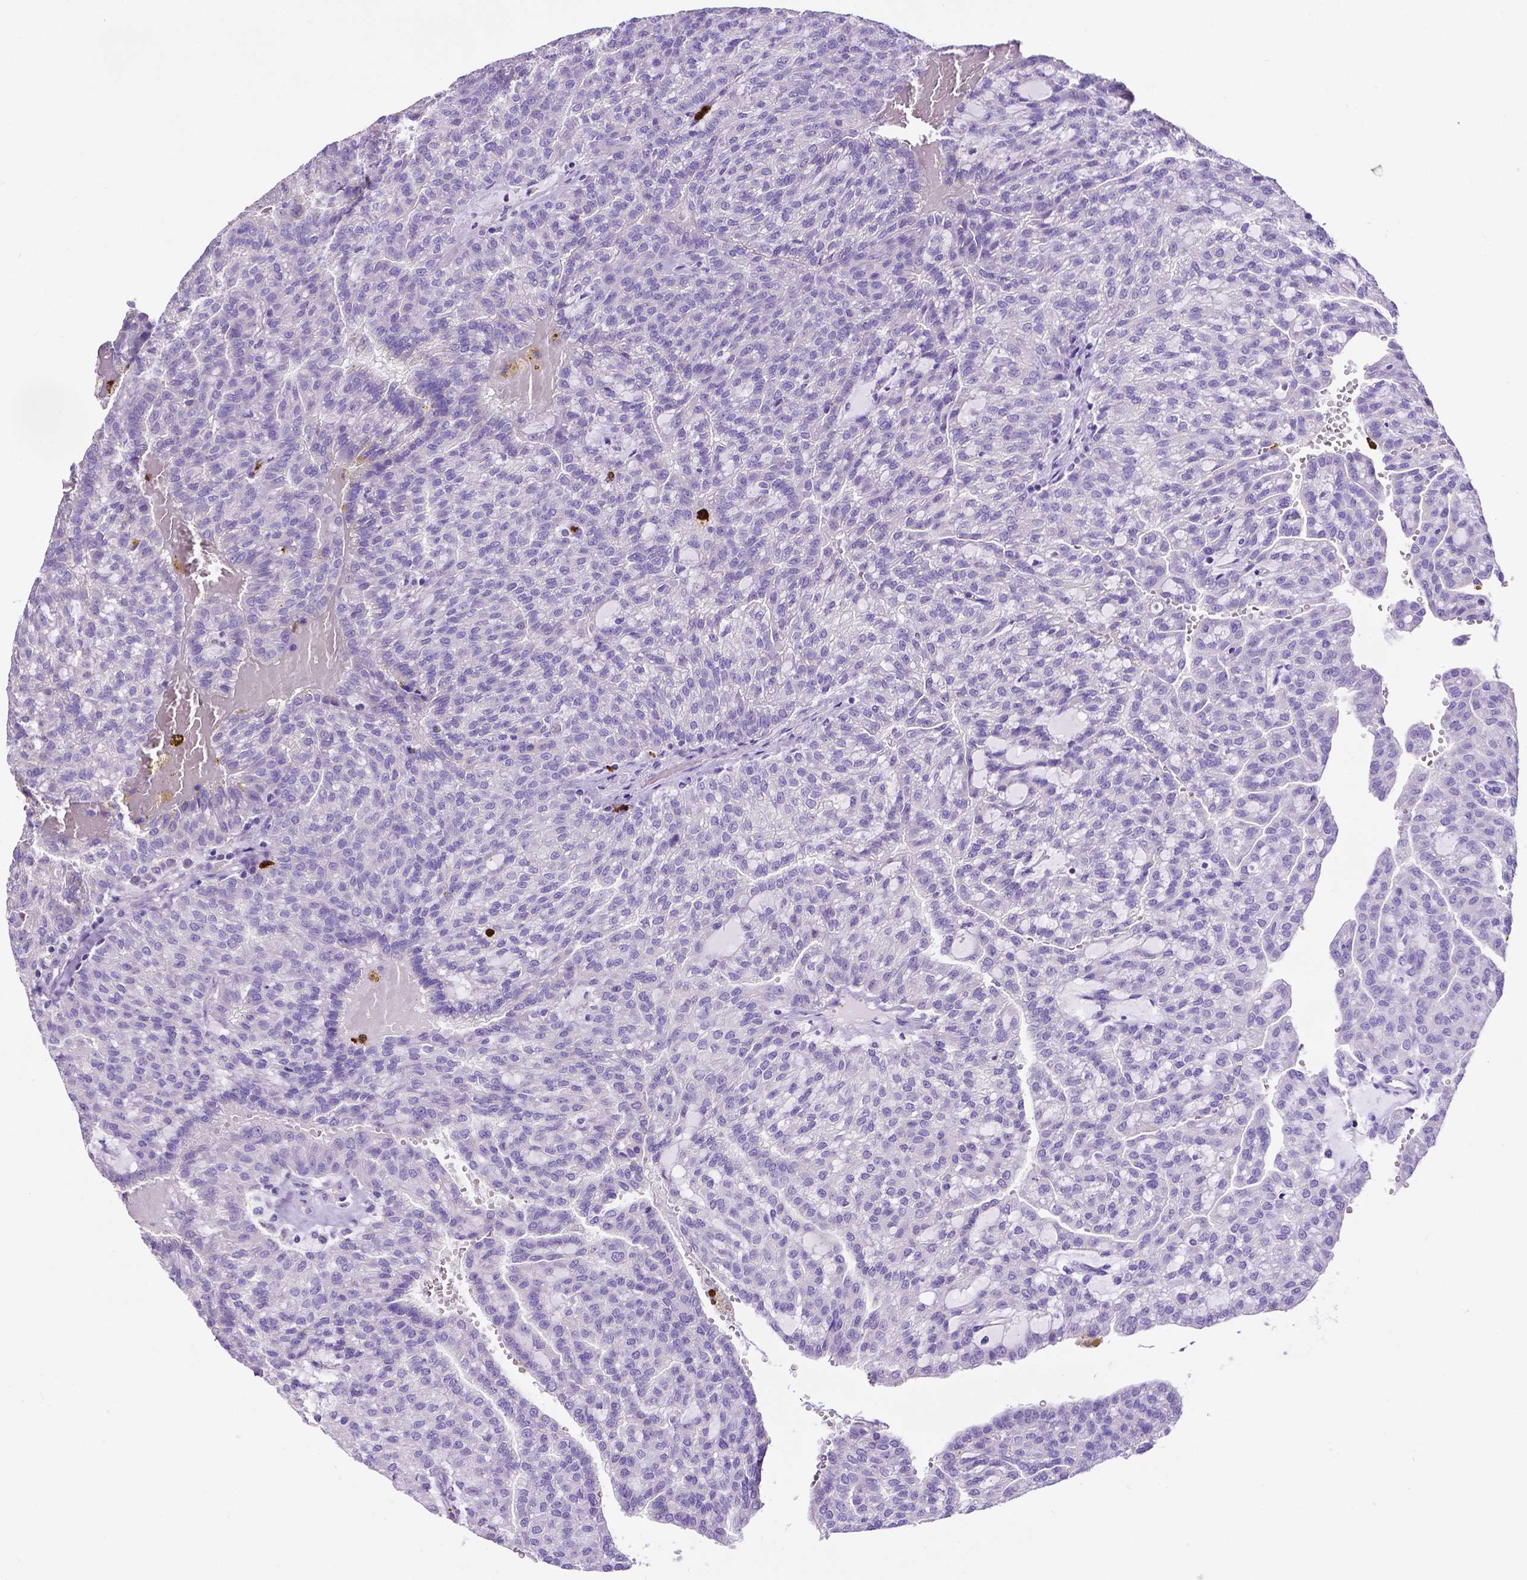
{"staining": {"intensity": "negative", "quantity": "none", "location": "none"}, "tissue": "renal cancer", "cell_type": "Tumor cells", "image_type": "cancer", "snomed": [{"axis": "morphology", "description": "Adenocarcinoma, NOS"}, {"axis": "topography", "description": "Kidney"}], "caption": "Human adenocarcinoma (renal) stained for a protein using IHC demonstrates no positivity in tumor cells.", "gene": "MMP9", "patient": {"sex": "male", "age": 63}}